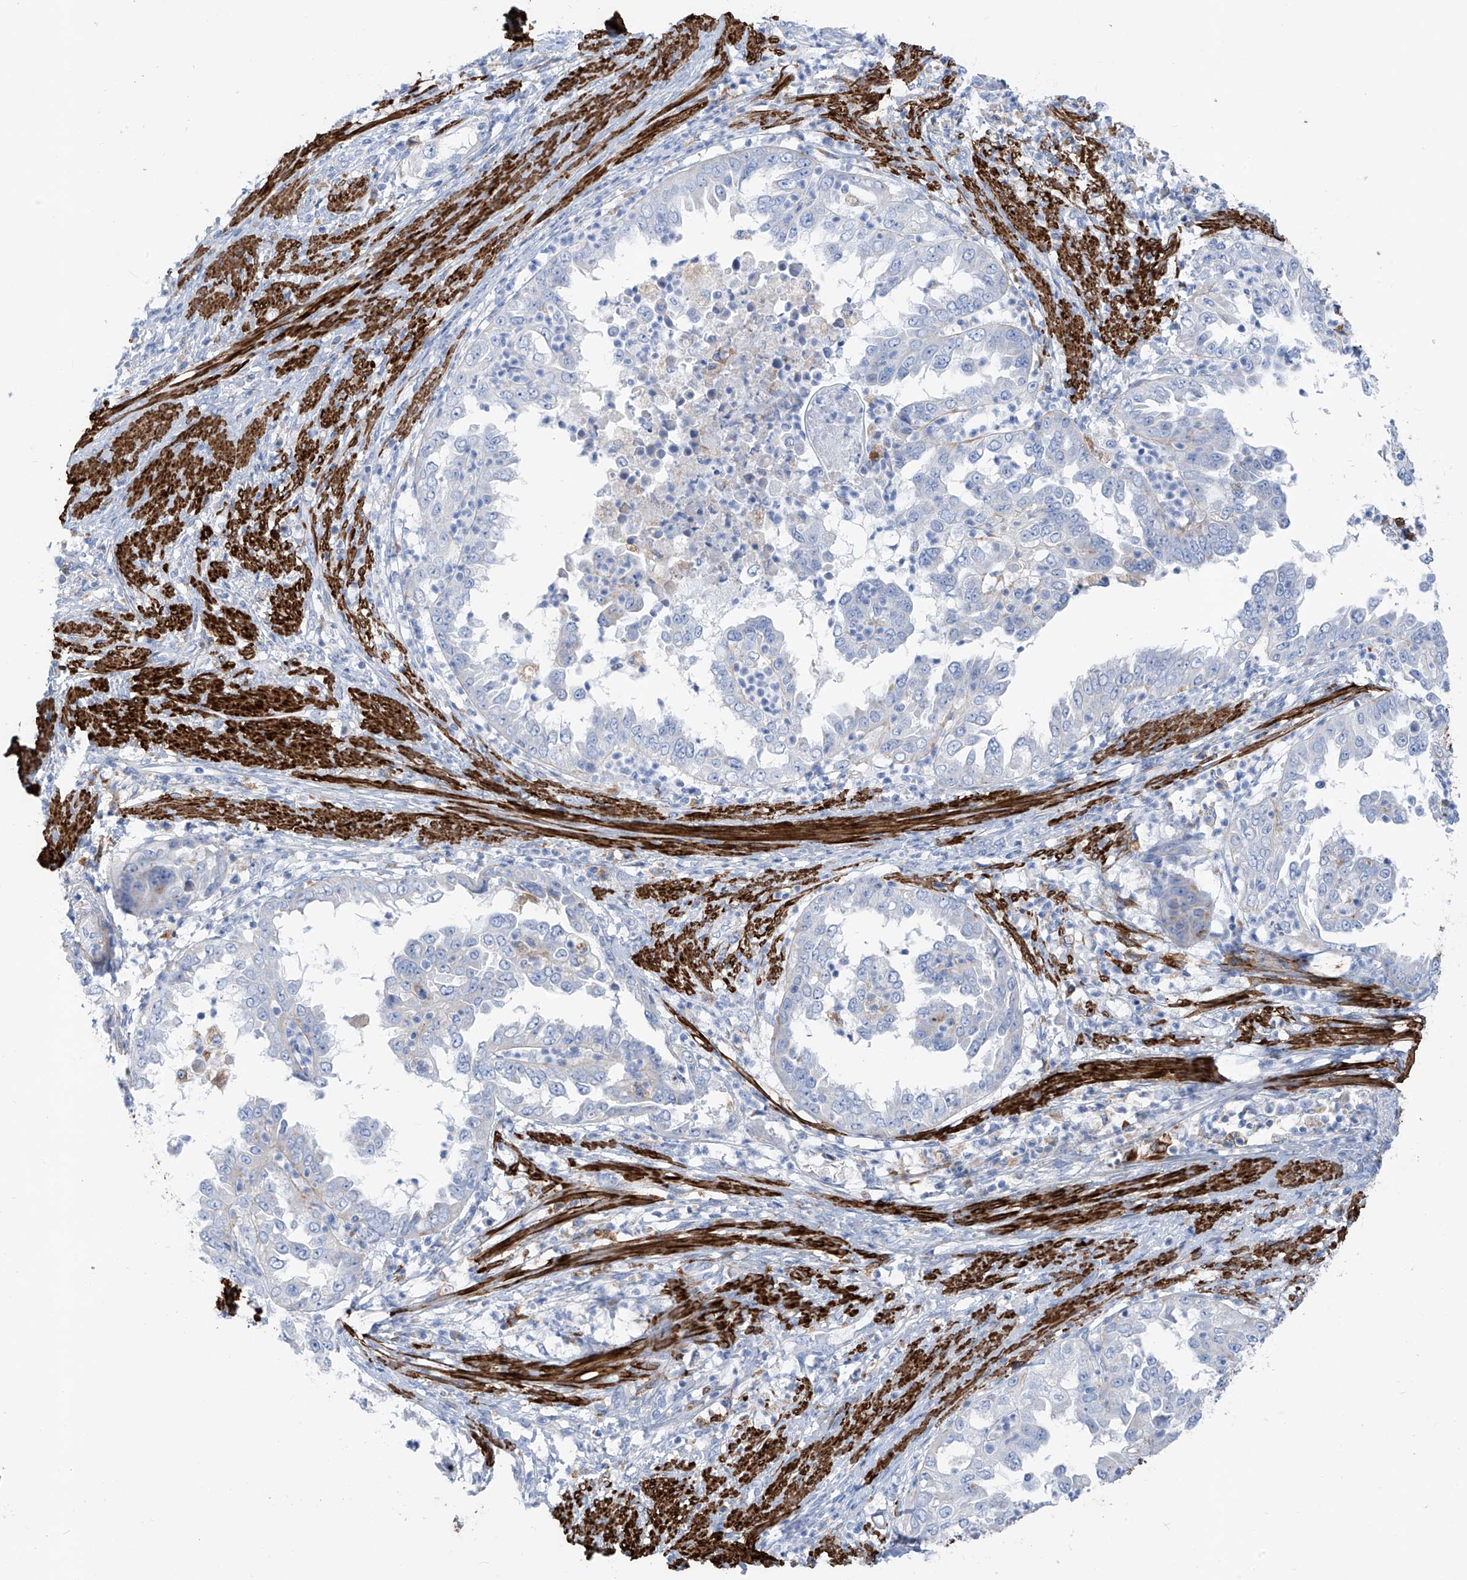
{"staining": {"intensity": "negative", "quantity": "none", "location": "none"}, "tissue": "endometrial cancer", "cell_type": "Tumor cells", "image_type": "cancer", "snomed": [{"axis": "morphology", "description": "Adenocarcinoma, NOS"}, {"axis": "topography", "description": "Endometrium"}], "caption": "High magnification brightfield microscopy of endometrial cancer stained with DAB (3,3'-diaminobenzidine) (brown) and counterstained with hematoxylin (blue): tumor cells show no significant positivity.", "gene": "GLMP", "patient": {"sex": "female", "age": 85}}